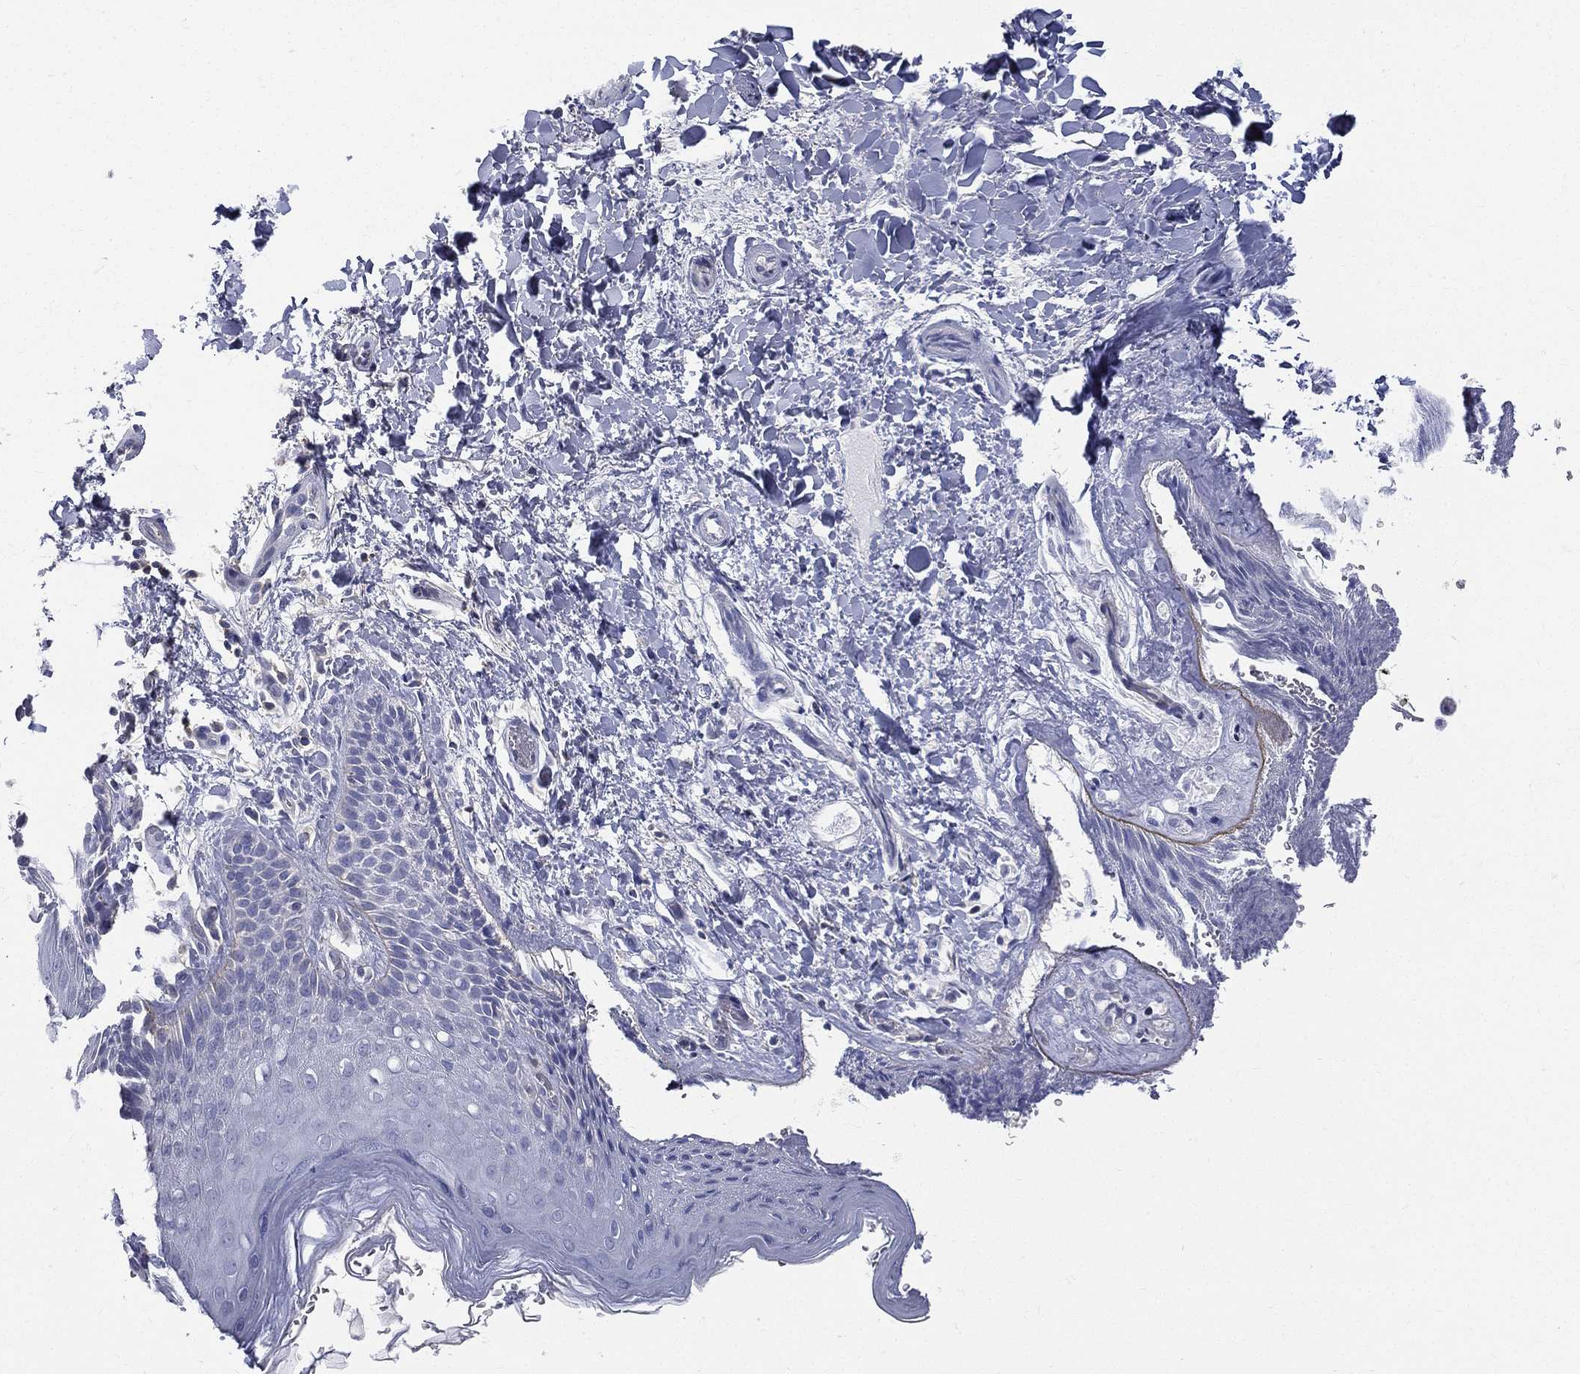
{"staining": {"intensity": "negative", "quantity": "none", "location": "none"}, "tissue": "skin", "cell_type": "Epidermal cells", "image_type": "normal", "snomed": [{"axis": "morphology", "description": "Normal tissue, NOS"}, {"axis": "topography", "description": "Anal"}], "caption": "An image of skin stained for a protein displays no brown staining in epidermal cells.", "gene": "ETNPPL", "patient": {"sex": "male", "age": 36}}